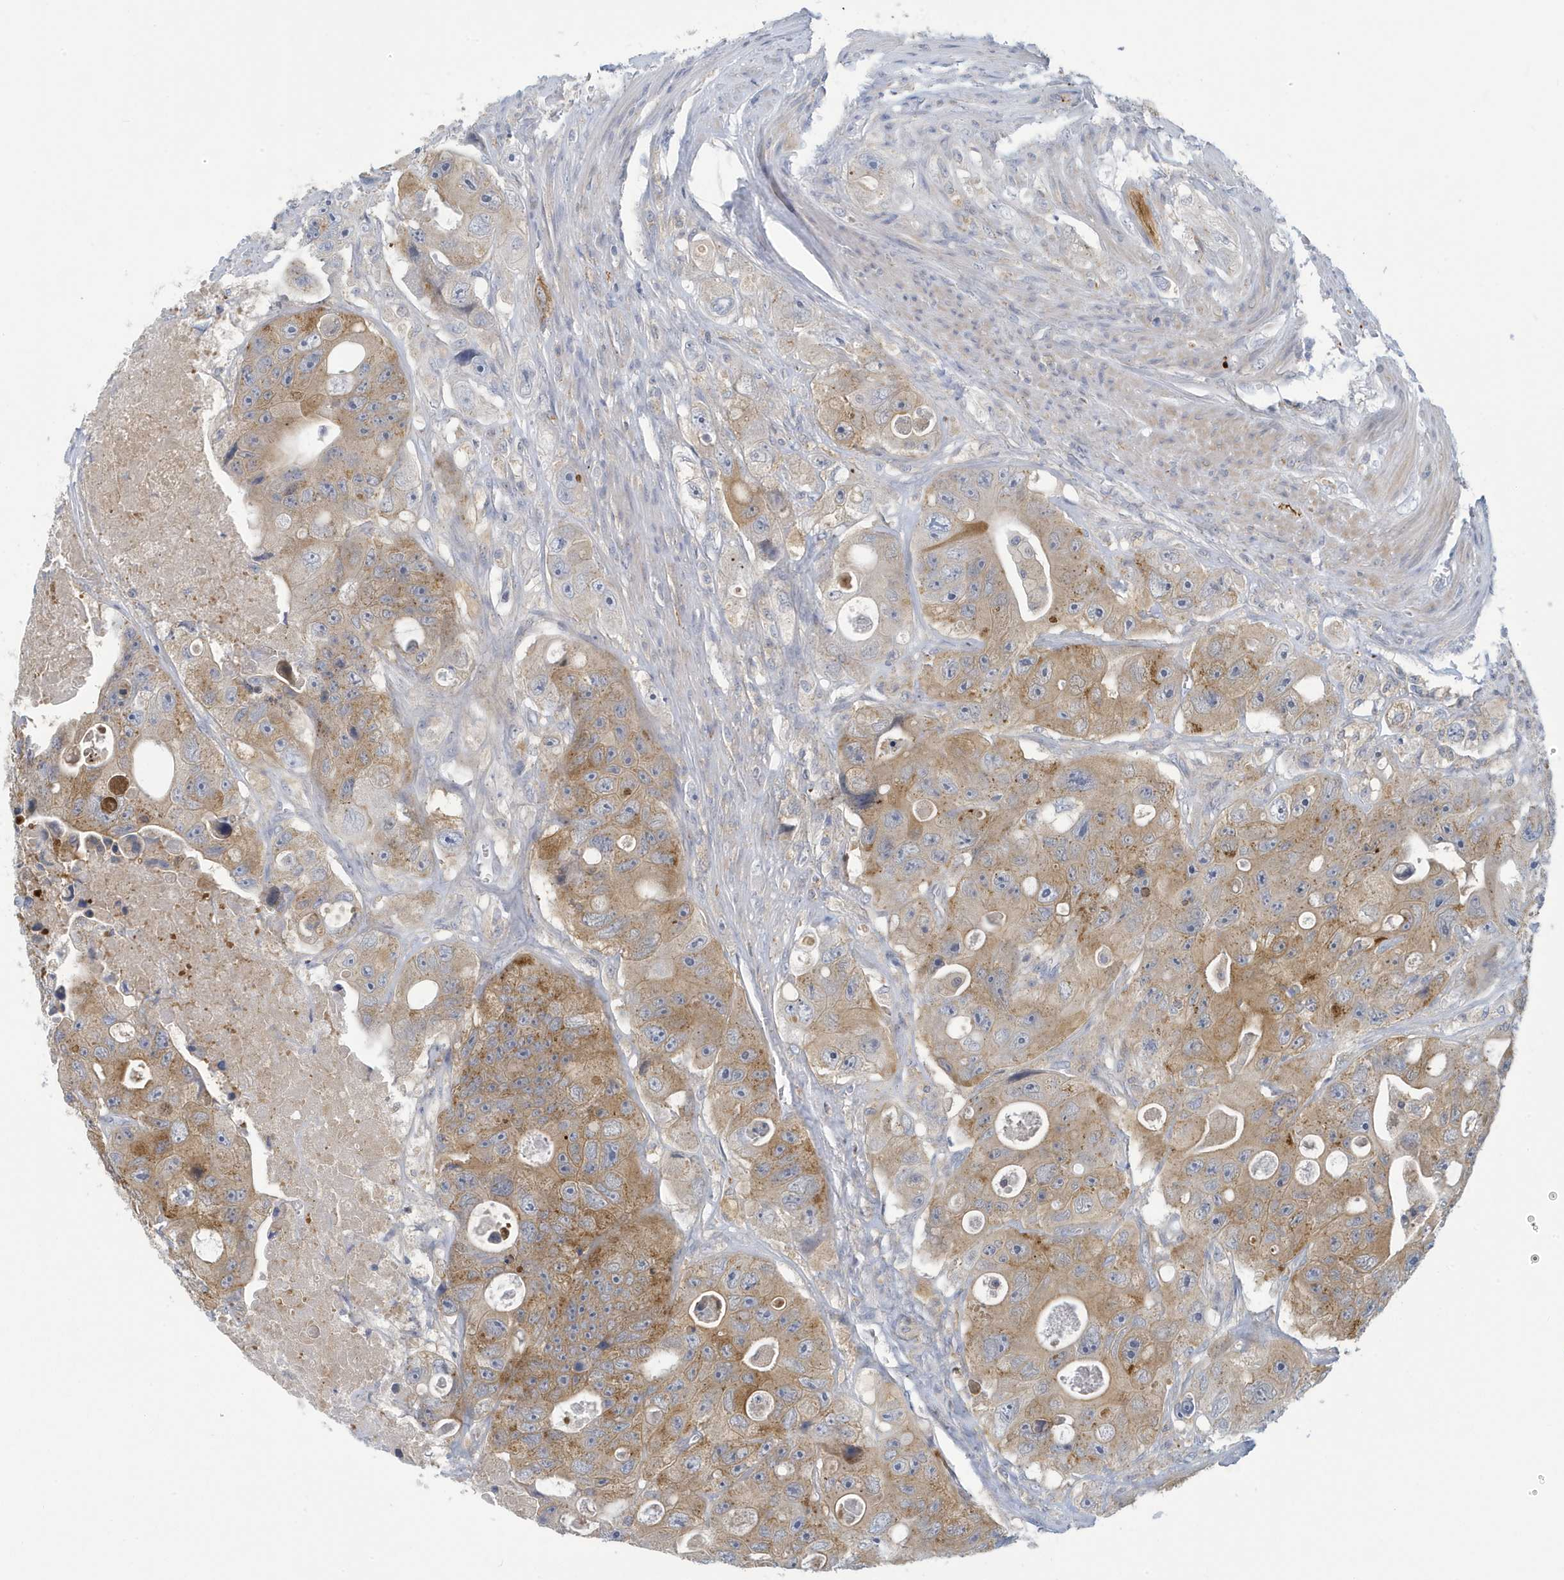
{"staining": {"intensity": "moderate", "quantity": ">75%", "location": "cytoplasmic/membranous"}, "tissue": "colorectal cancer", "cell_type": "Tumor cells", "image_type": "cancer", "snomed": [{"axis": "morphology", "description": "Adenocarcinoma, NOS"}, {"axis": "topography", "description": "Colon"}], "caption": "Brown immunohistochemical staining in human colorectal cancer (adenocarcinoma) shows moderate cytoplasmic/membranous positivity in about >75% of tumor cells.", "gene": "VTA1", "patient": {"sex": "female", "age": 46}}